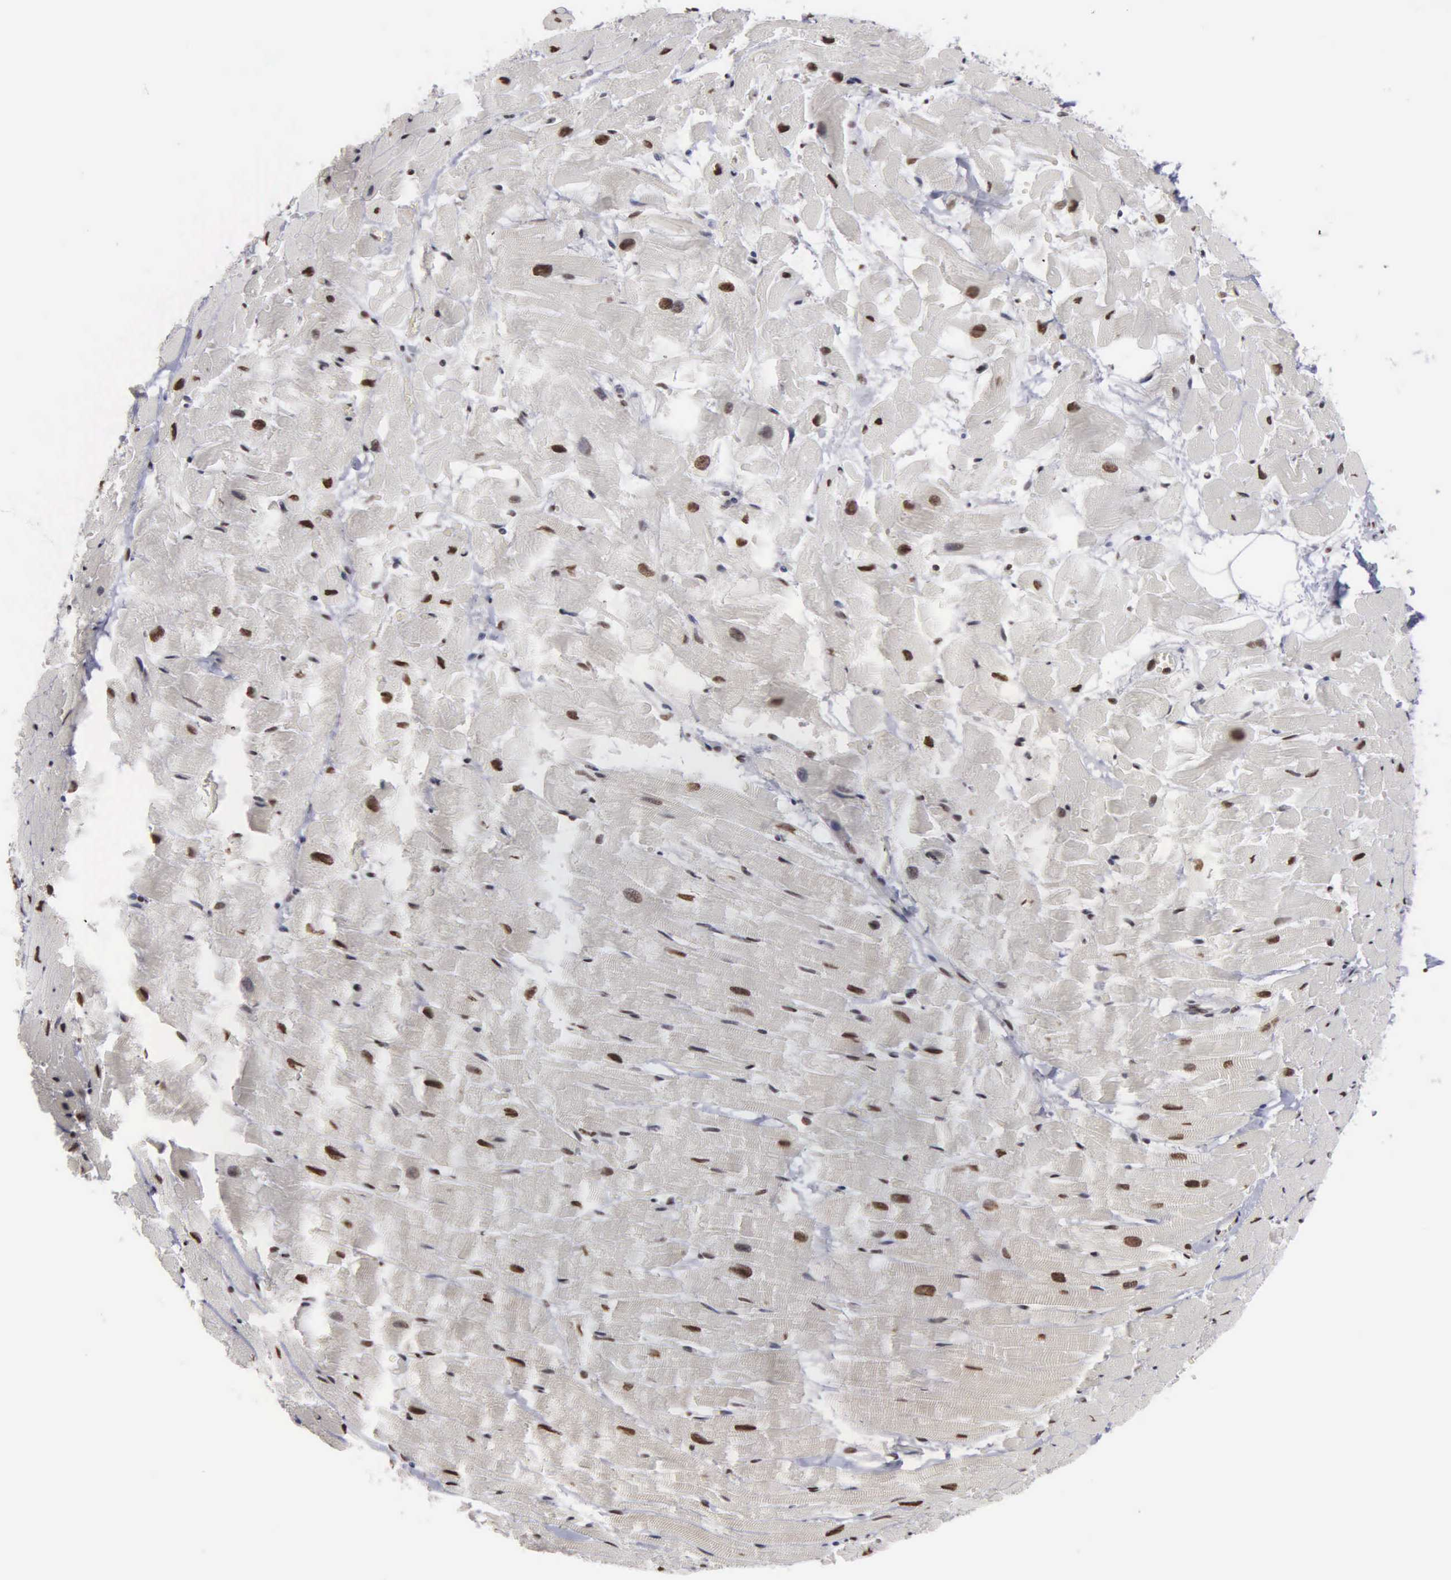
{"staining": {"intensity": "moderate", "quantity": "25%-75%", "location": "nuclear"}, "tissue": "heart muscle", "cell_type": "Cardiomyocytes", "image_type": "normal", "snomed": [{"axis": "morphology", "description": "Normal tissue, NOS"}, {"axis": "topography", "description": "Heart"}], "caption": "Cardiomyocytes demonstrate moderate nuclear expression in about 25%-75% of cells in benign heart muscle.", "gene": "KIAA0586", "patient": {"sex": "female", "age": 19}}